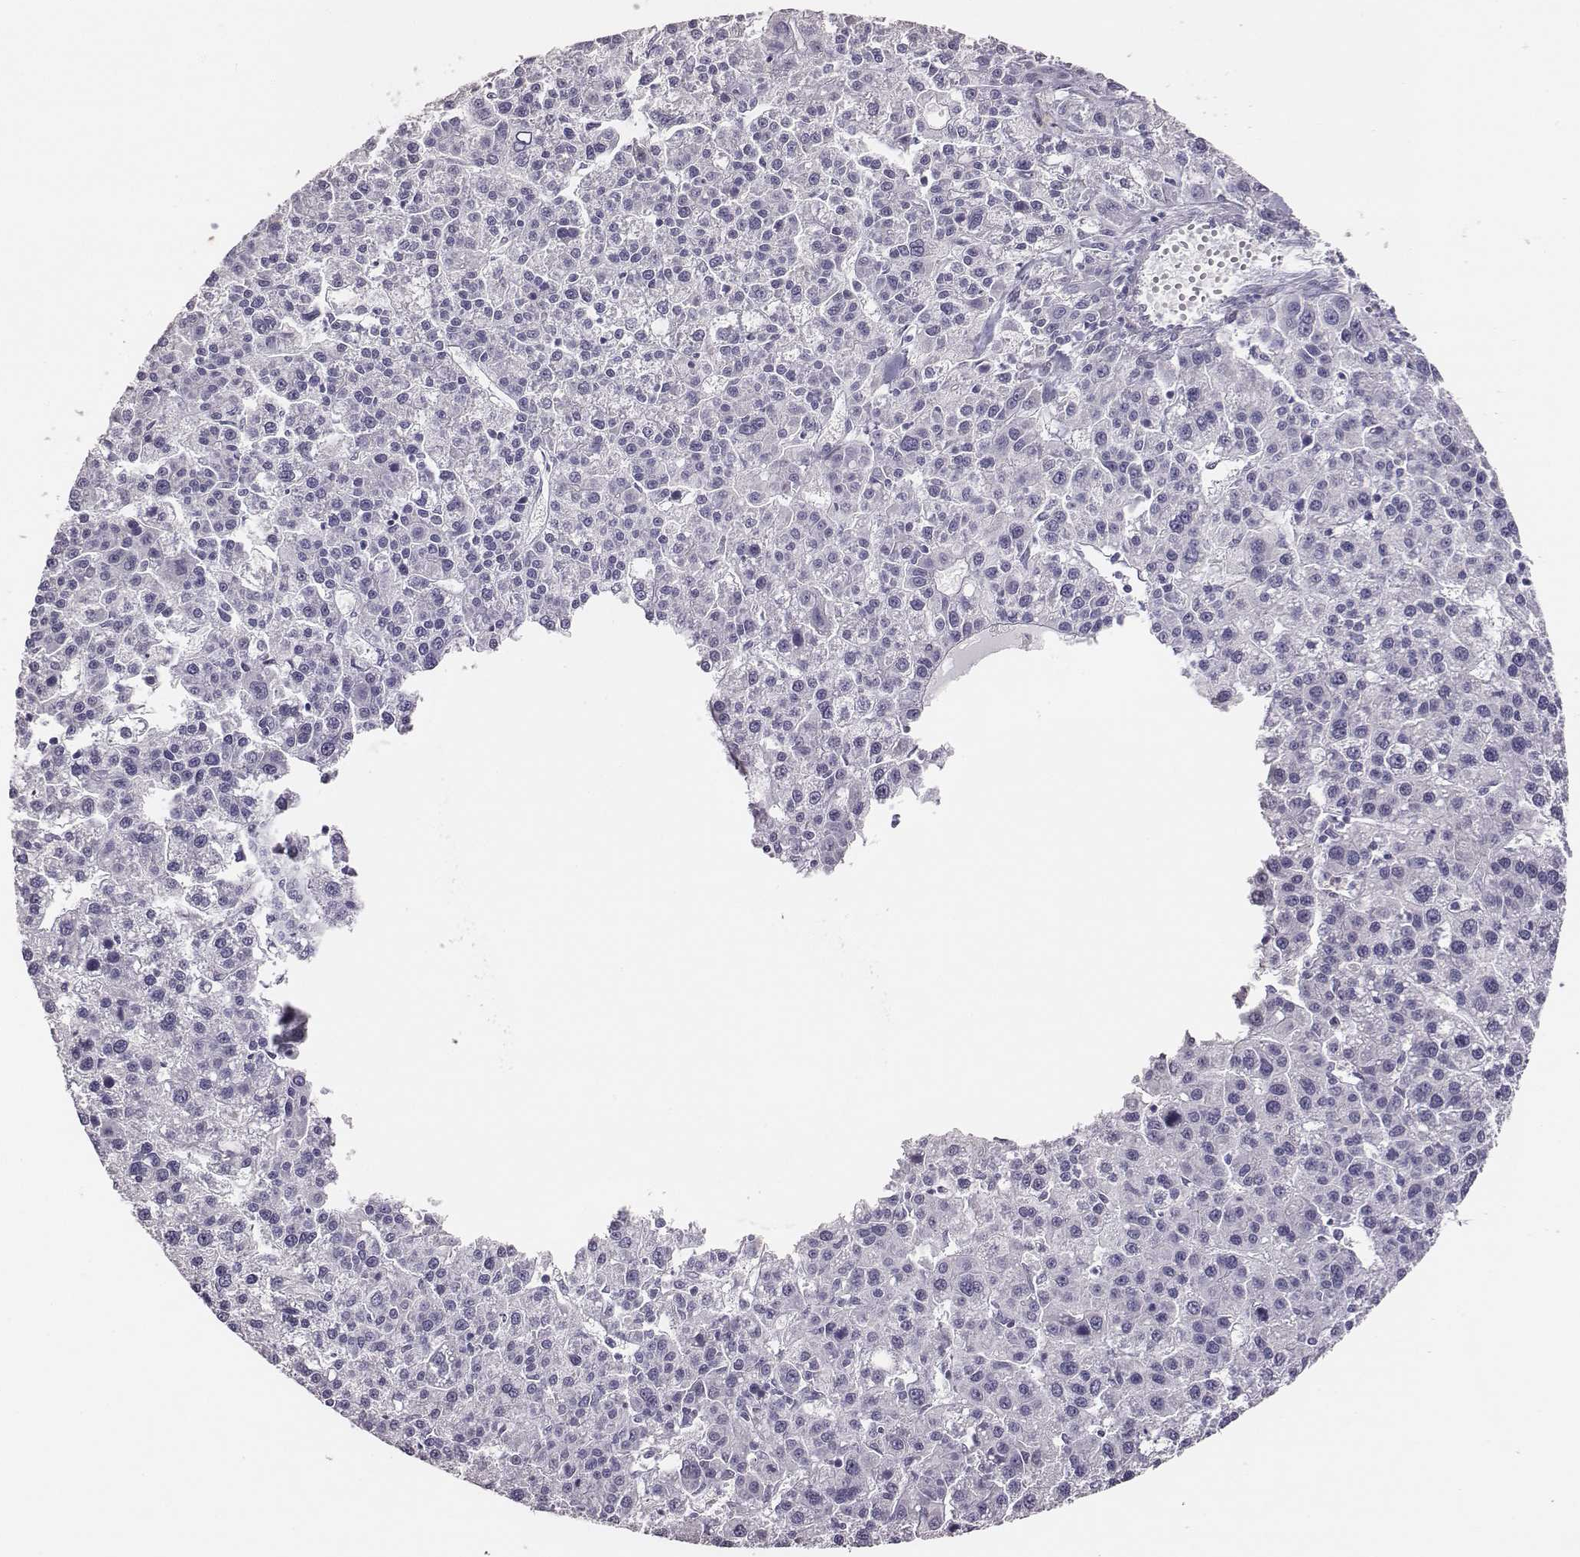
{"staining": {"intensity": "negative", "quantity": "none", "location": "none"}, "tissue": "liver cancer", "cell_type": "Tumor cells", "image_type": "cancer", "snomed": [{"axis": "morphology", "description": "Carcinoma, Hepatocellular, NOS"}, {"axis": "topography", "description": "Liver"}], "caption": "IHC image of neoplastic tissue: human liver hepatocellular carcinoma stained with DAB (3,3'-diaminobenzidine) demonstrates no significant protein expression in tumor cells. The staining was performed using DAB to visualize the protein expression in brown, while the nuclei were stained in blue with hematoxylin (Magnification: 20x).", "gene": "GUCA1A", "patient": {"sex": "female", "age": 58}}